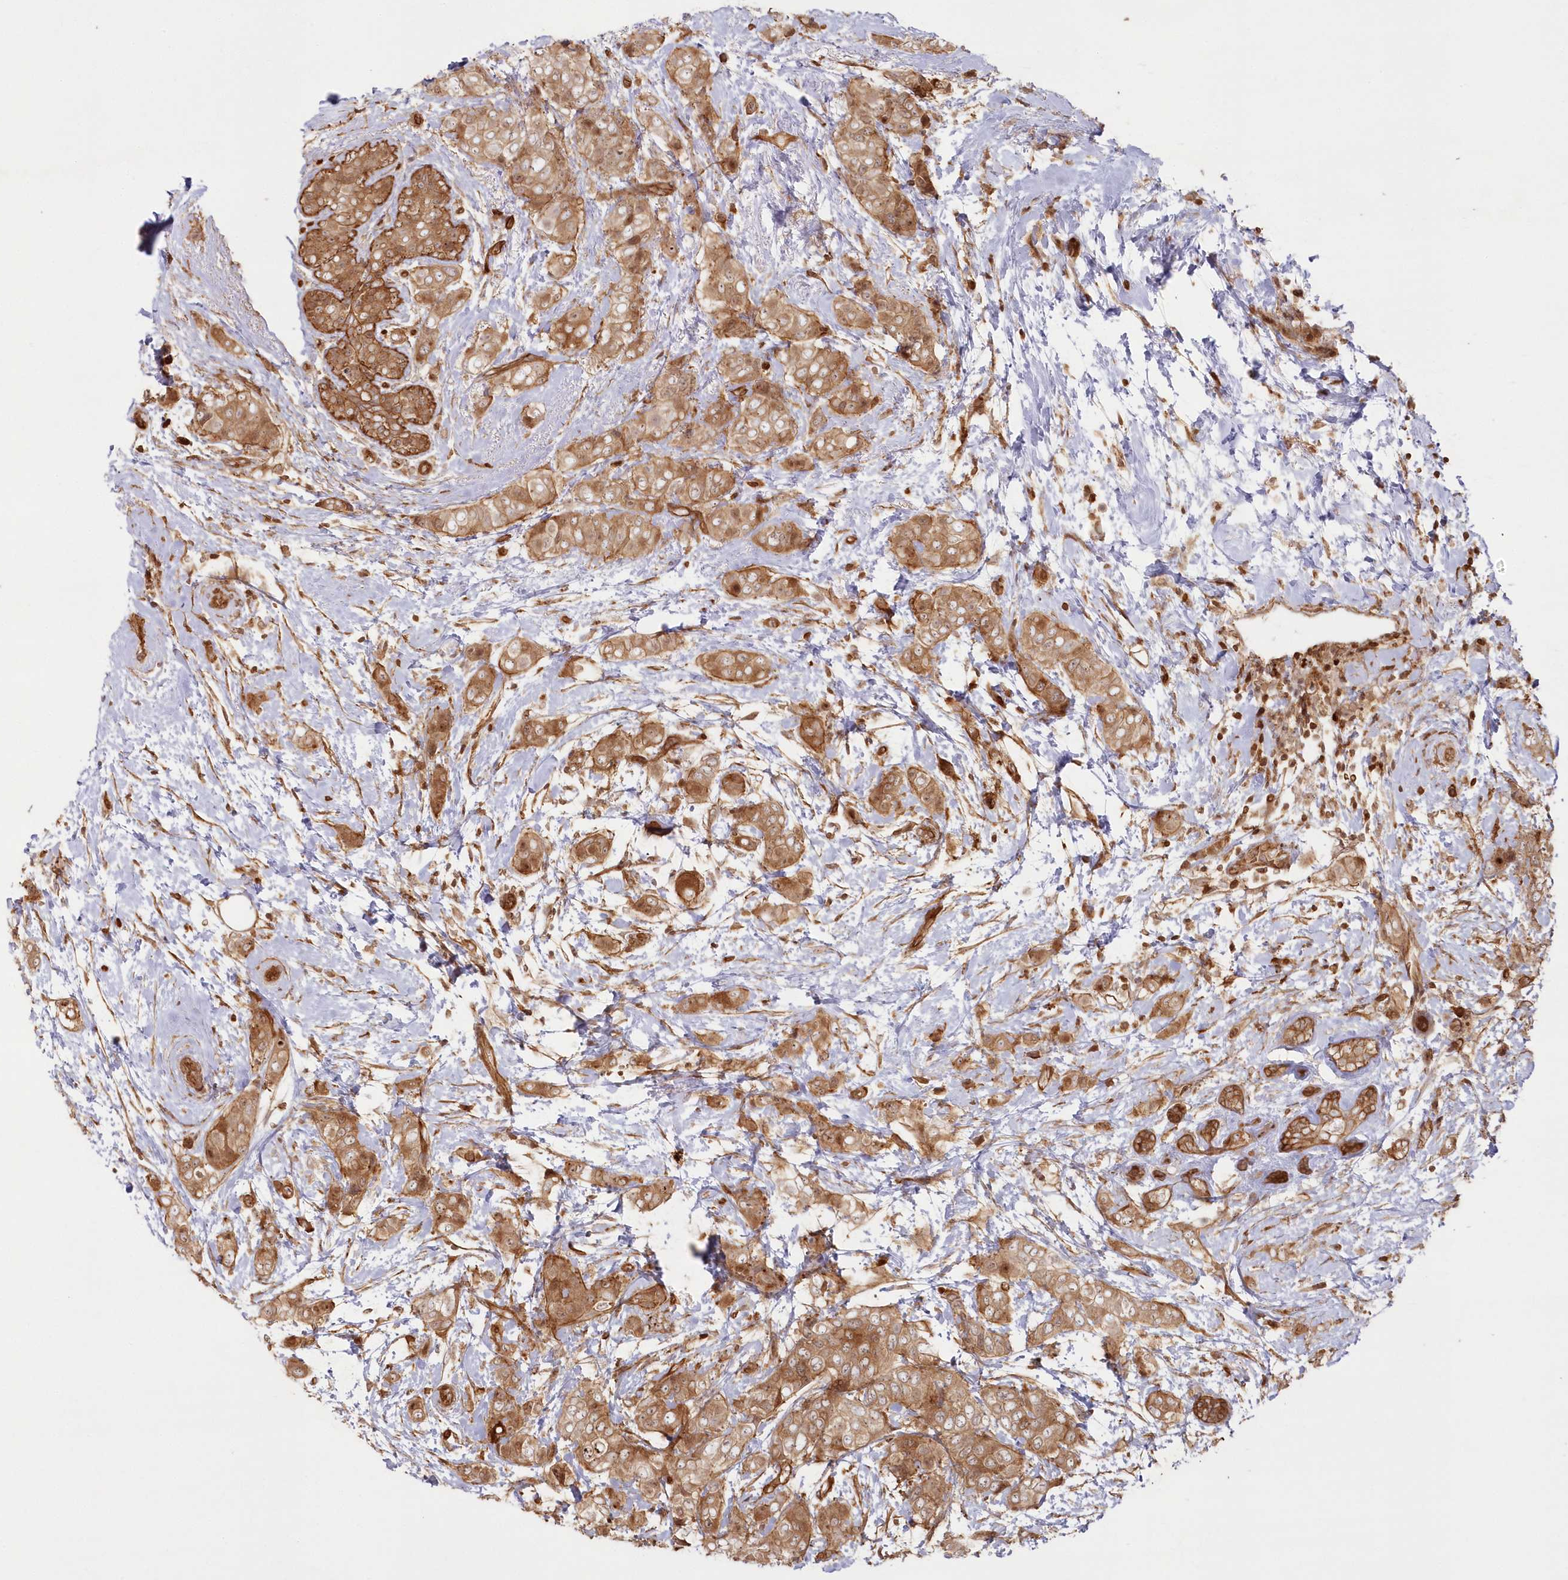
{"staining": {"intensity": "moderate", "quantity": ">75%", "location": "cytoplasmic/membranous"}, "tissue": "breast cancer", "cell_type": "Tumor cells", "image_type": "cancer", "snomed": [{"axis": "morphology", "description": "Lobular carcinoma"}, {"axis": "topography", "description": "Breast"}], "caption": "Immunohistochemical staining of breast lobular carcinoma exhibits moderate cytoplasmic/membranous protein staining in about >75% of tumor cells. (DAB (3,3'-diaminobenzidine) IHC, brown staining for protein, blue staining for nuclei).", "gene": "RGCC", "patient": {"sex": "female", "age": 51}}